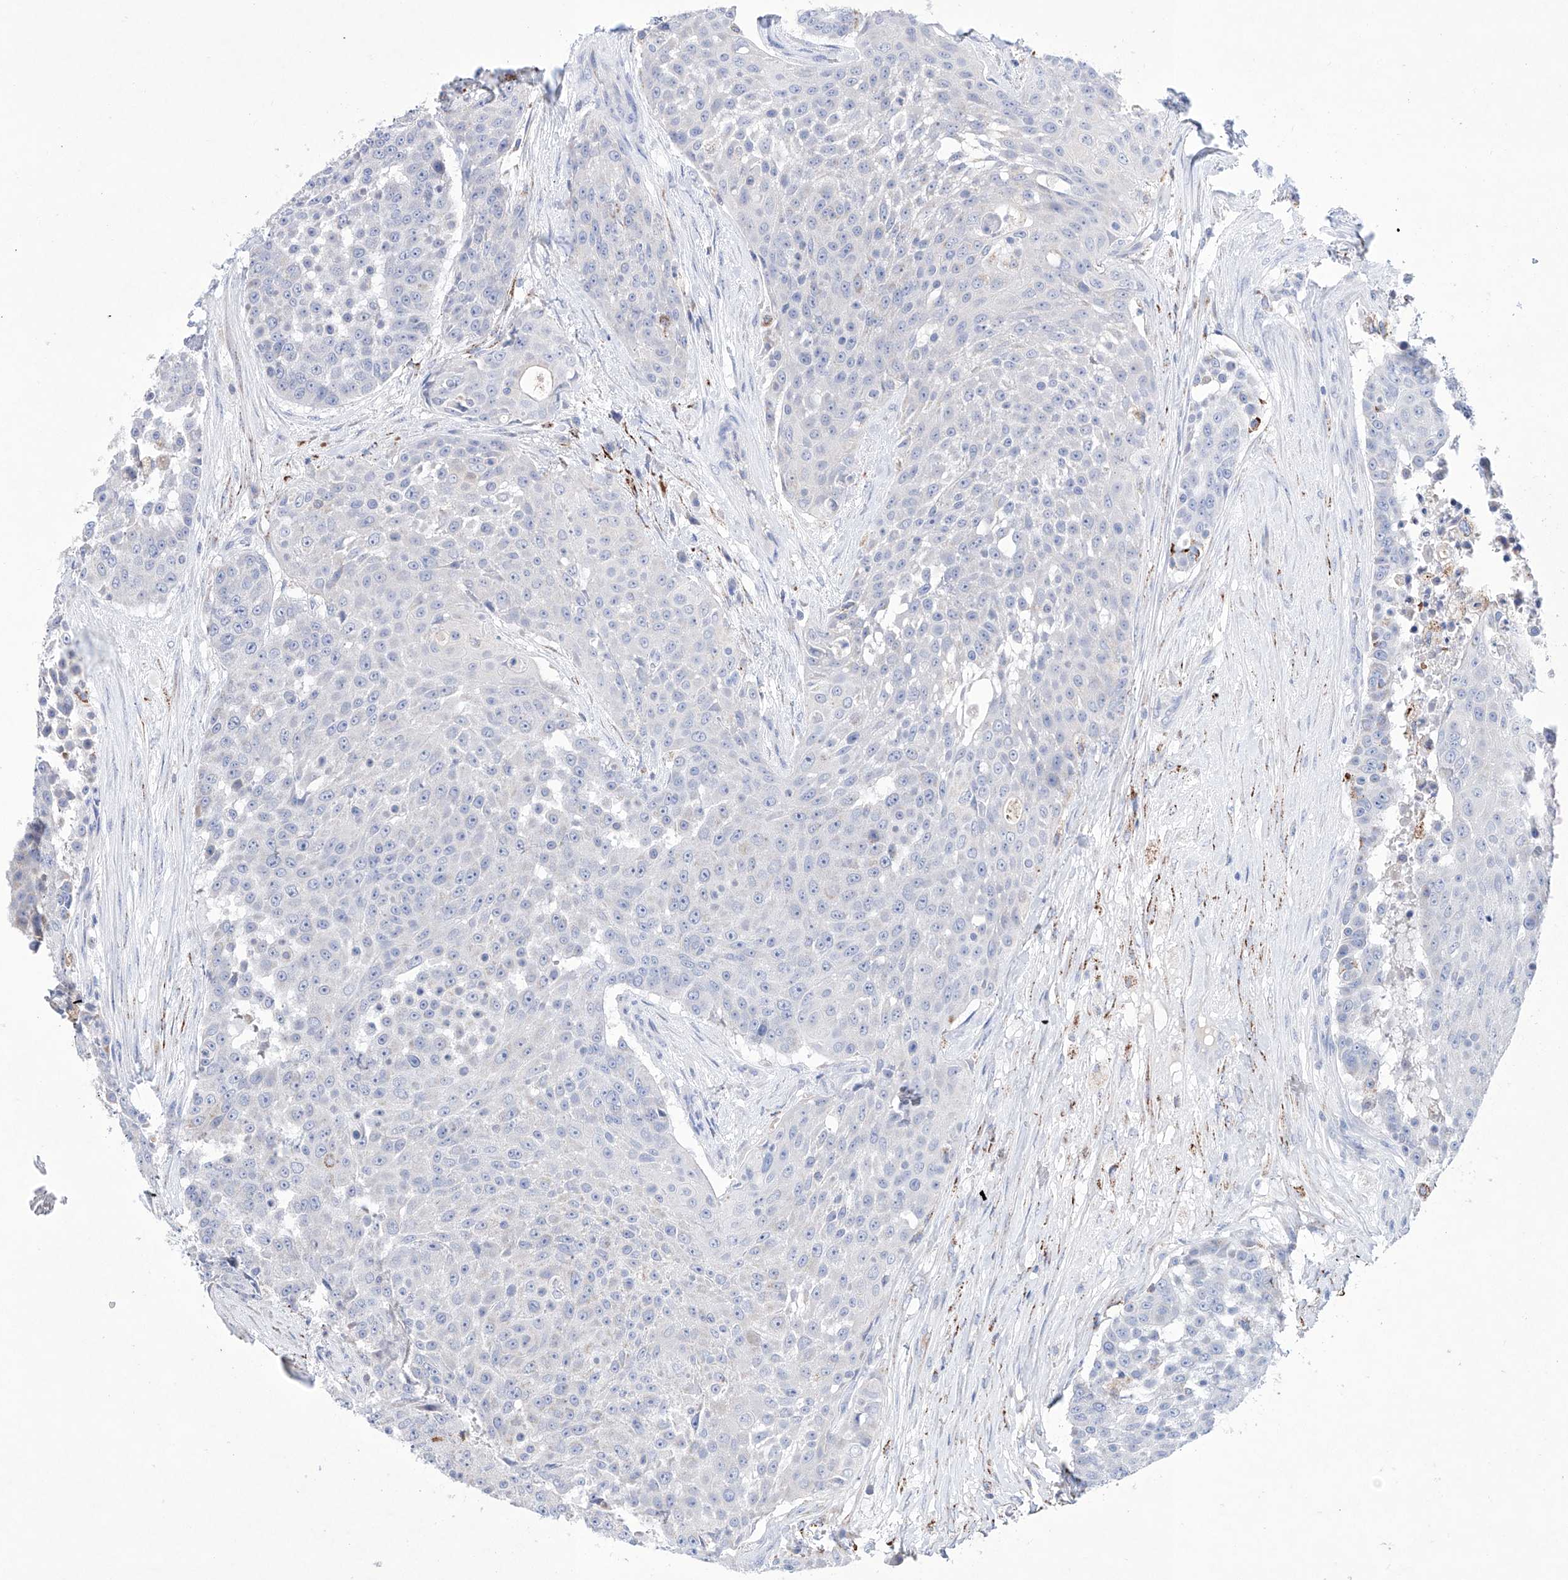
{"staining": {"intensity": "negative", "quantity": "none", "location": "none"}, "tissue": "urothelial cancer", "cell_type": "Tumor cells", "image_type": "cancer", "snomed": [{"axis": "morphology", "description": "Urothelial carcinoma, High grade"}, {"axis": "topography", "description": "Urinary bladder"}], "caption": "Immunohistochemistry (IHC) of human high-grade urothelial carcinoma shows no expression in tumor cells.", "gene": "NRROS", "patient": {"sex": "female", "age": 63}}